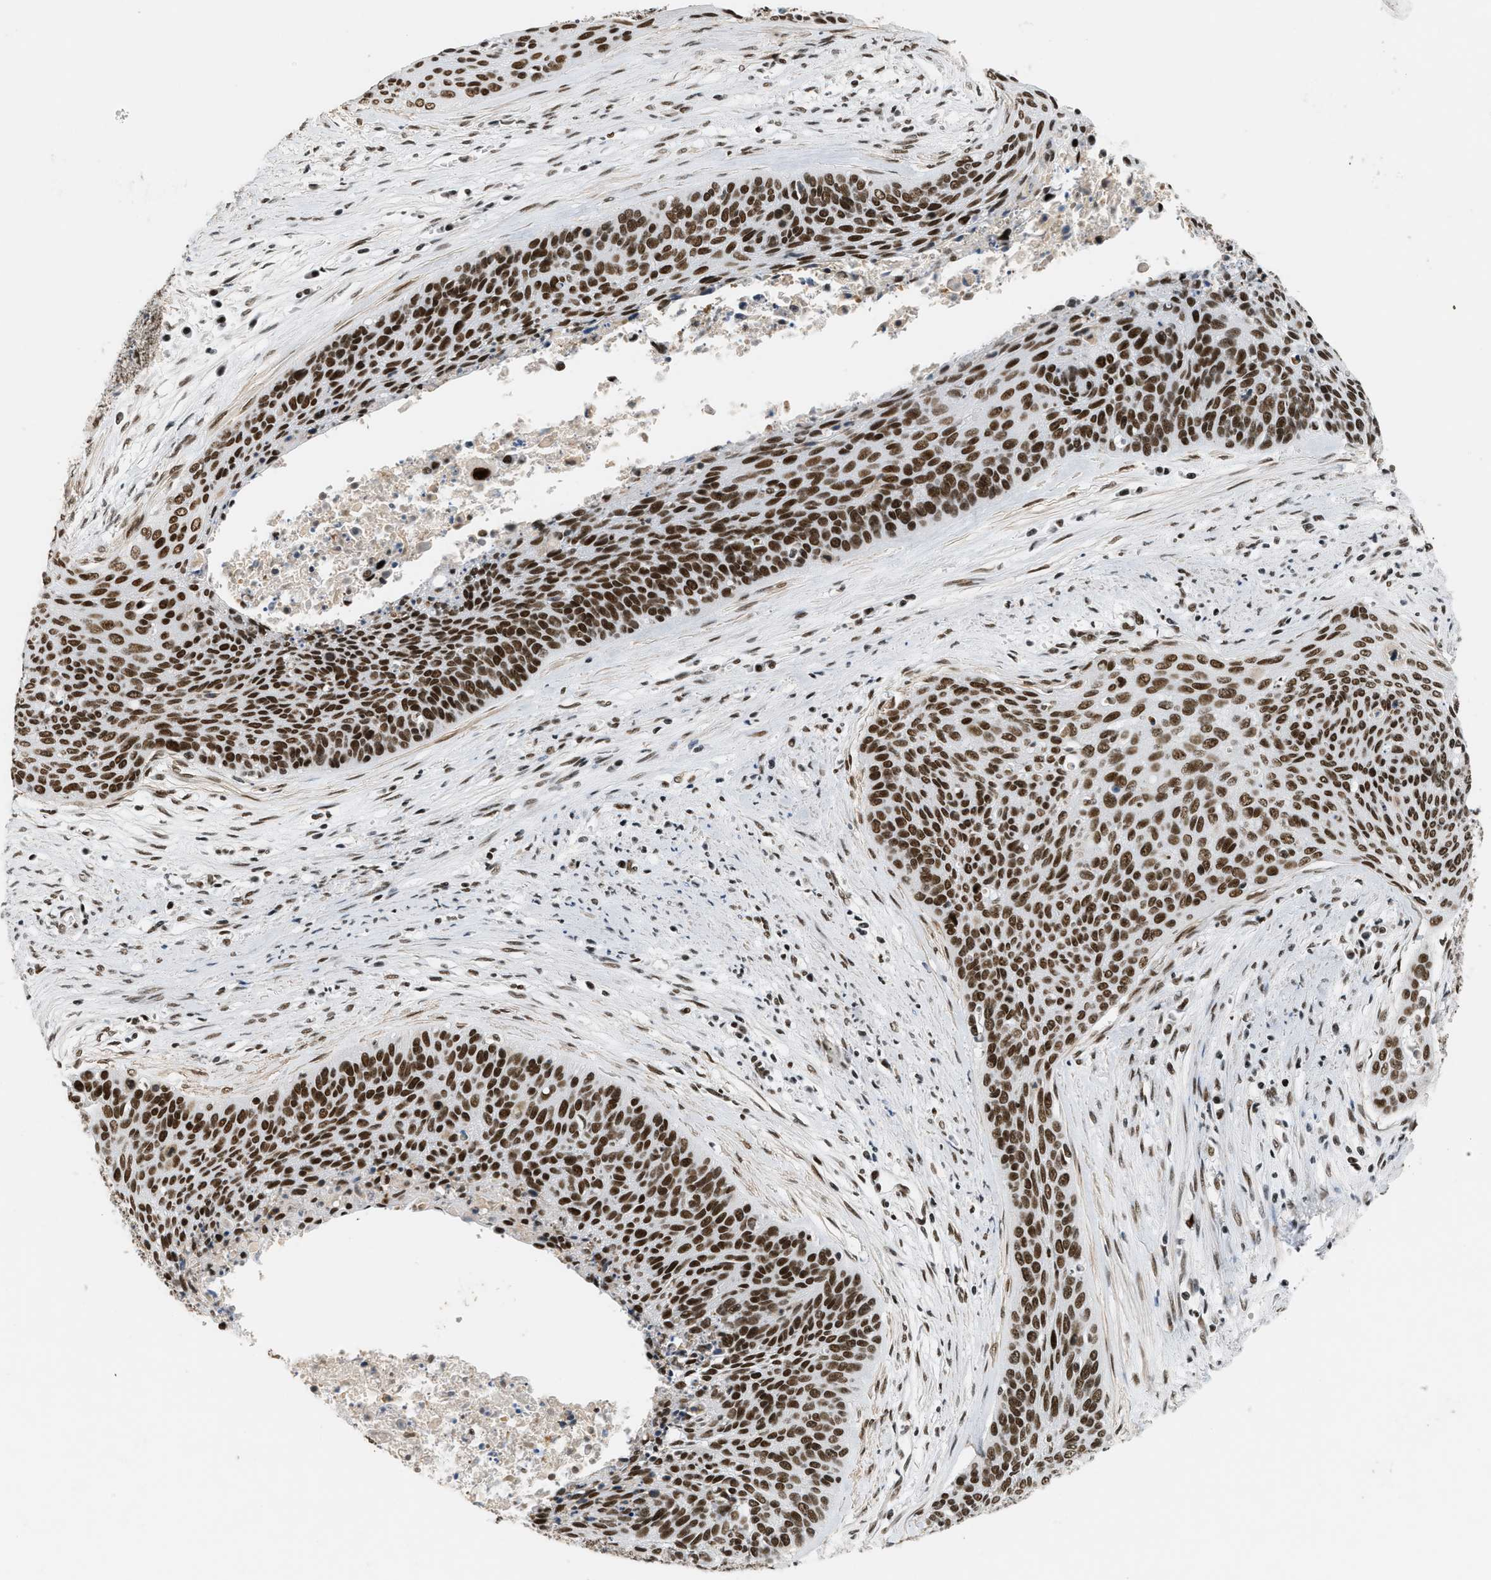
{"staining": {"intensity": "strong", "quantity": ">75%", "location": "nuclear"}, "tissue": "cervical cancer", "cell_type": "Tumor cells", "image_type": "cancer", "snomed": [{"axis": "morphology", "description": "Squamous cell carcinoma, NOS"}, {"axis": "topography", "description": "Cervix"}], "caption": "There is high levels of strong nuclear expression in tumor cells of cervical cancer, as demonstrated by immunohistochemical staining (brown color).", "gene": "SMARCB1", "patient": {"sex": "female", "age": 55}}